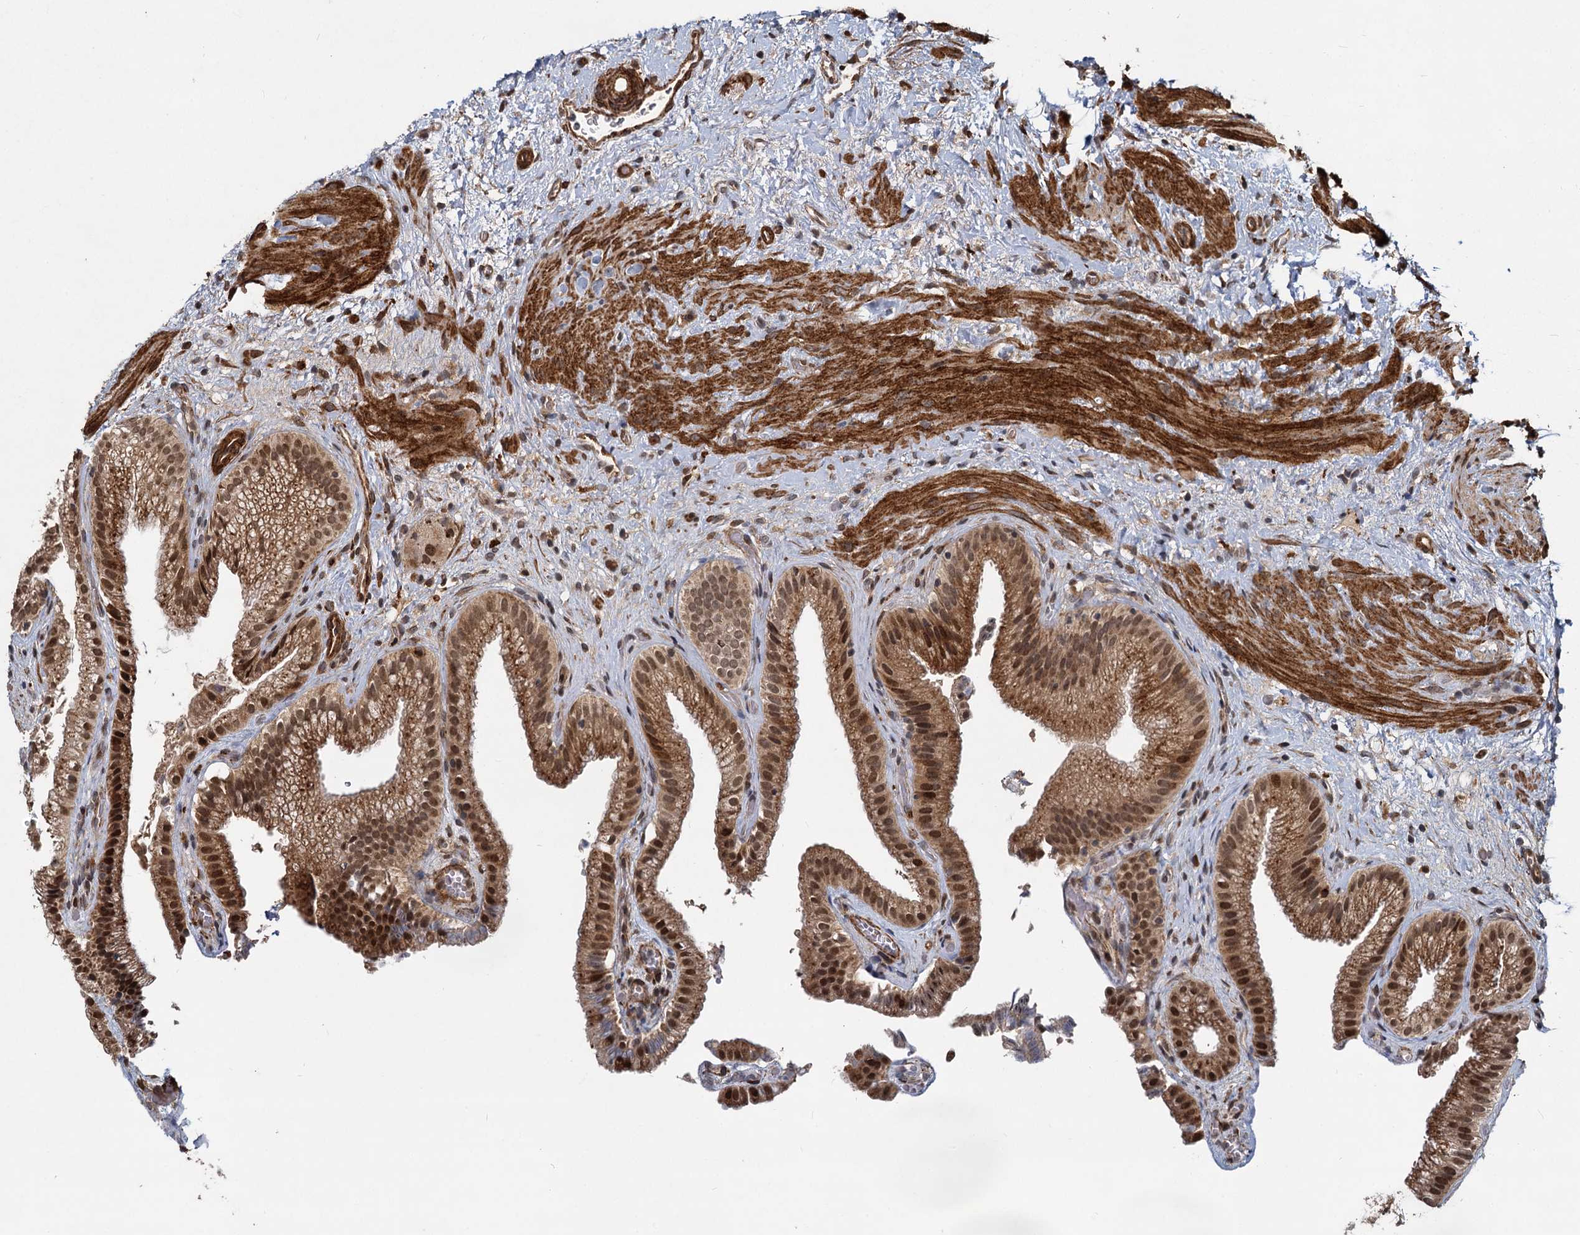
{"staining": {"intensity": "strong", "quantity": ">75%", "location": "cytoplasmic/membranous,nuclear"}, "tissue": "gallbladder", "cell_type": "Glandular cells", "image_type": "normal", "snomed": [{"axis": "morphology", "description": "Normal tissue, NOS"}, {"axis": "morphology", "description": "Inflammation, NOS"}, {"axis": "topography", "description": "Gallbladder"}], "caption": "IHC (DAB) staining of benign gallbladder displays strong cytoplasmic/membranous,nuclear protein expression in about >75% of glandular cells. The staining is performed using DAB brown chromogen to label protein expression. The nuclei are counter-stained blue using hematoxylin.", "gene": "TRIM23", "patient": {"sex": "male", "age": 51}}